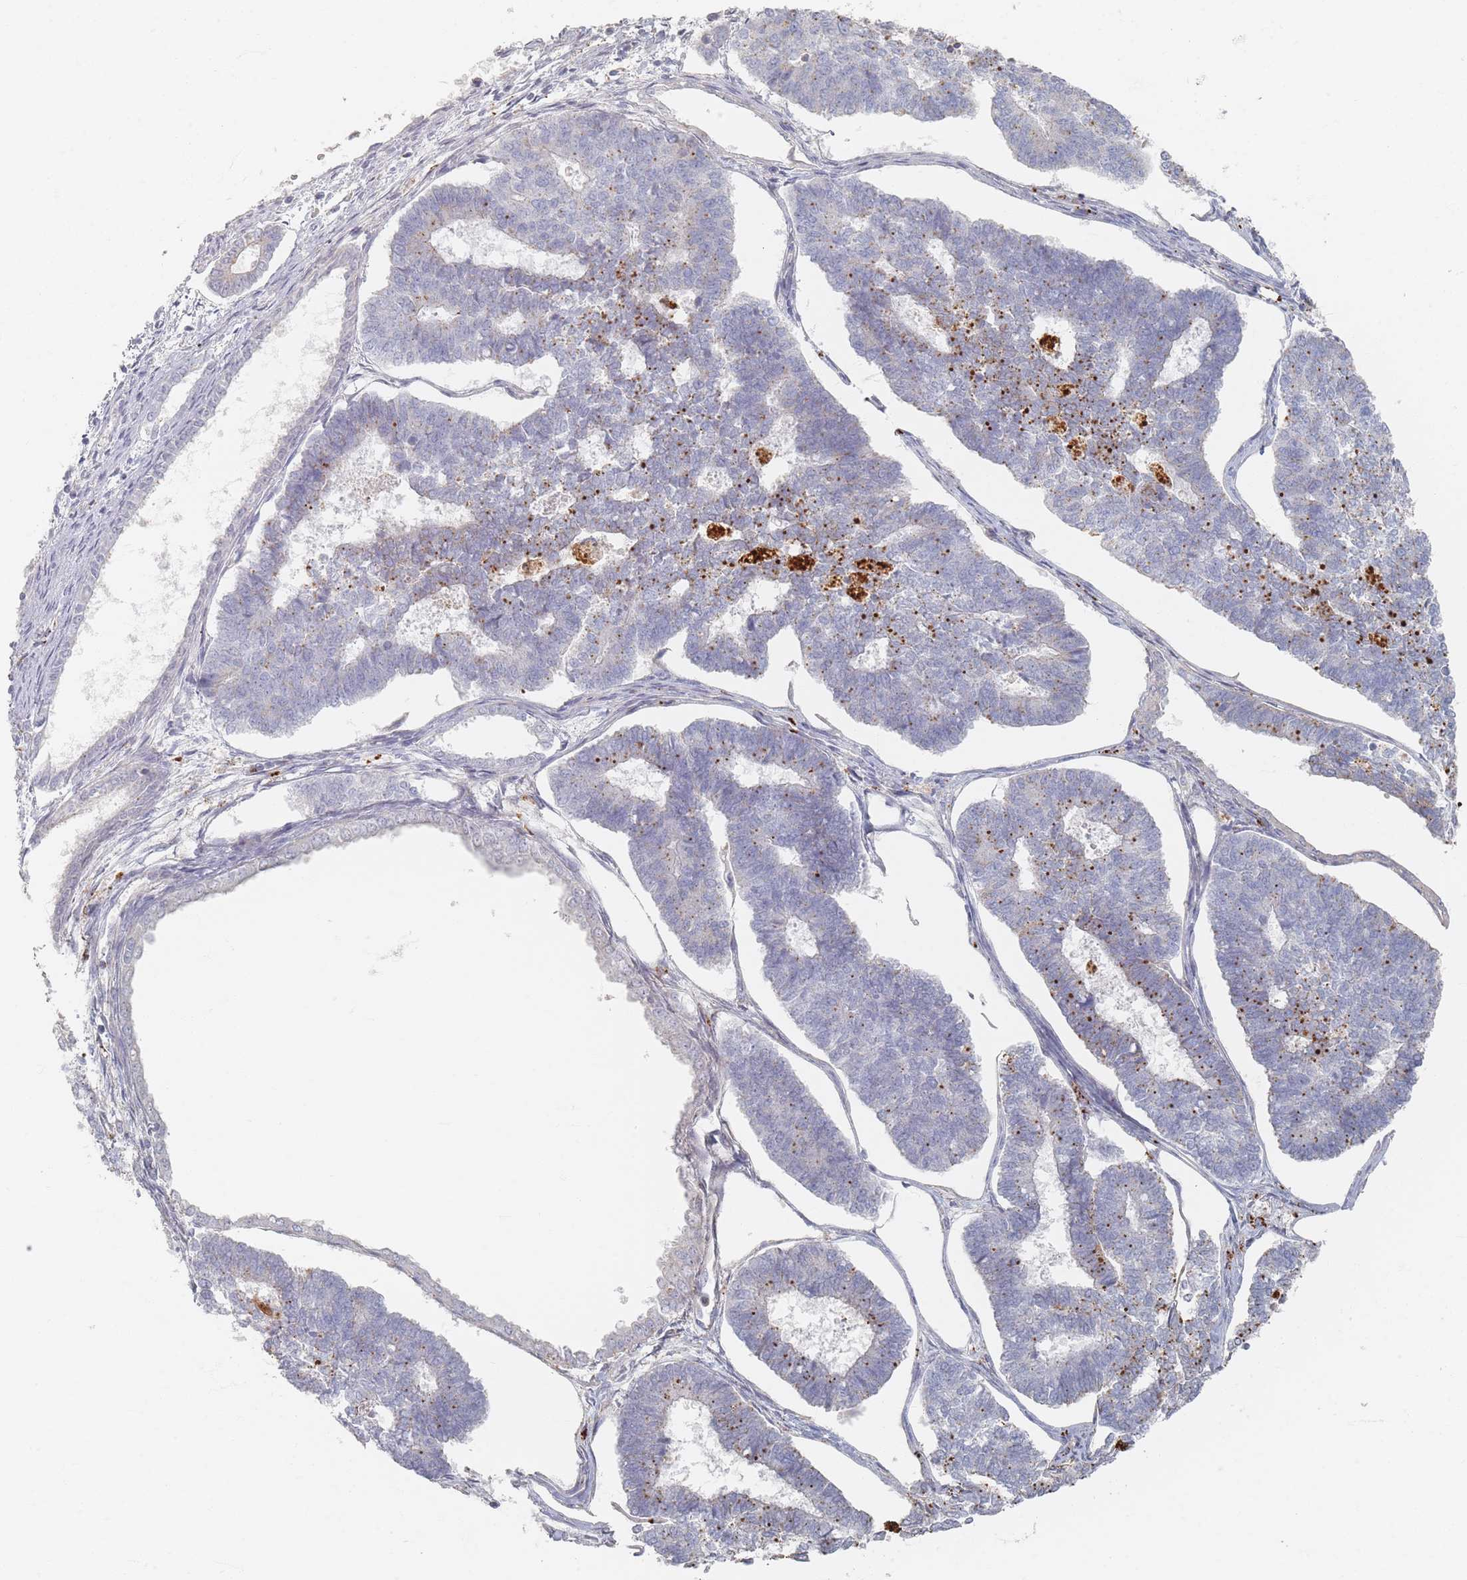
{"staining": {"intensity": "moderate", "quantity": "25%-75%", "location": "cytoplasmic/membranous"}, "tissue": "endometrial cancer", "cell_type": "Tumor cells", "image_type": "cancer", "snomed": [{"axis": "morphology", "description": "Adenocarcinoma, NOS"}, {"axis": "topography", "description": "Endometrium"}], "caption": "Endometrial cancer (adenocarcinoma) stained with a brown dye exhibits moderate cytoplasmic/membranous positive expression in approximately 25%-75% of tumor cells.", "gene": "SLC2A11", "patient": {"sex": "female", "age": 70}}